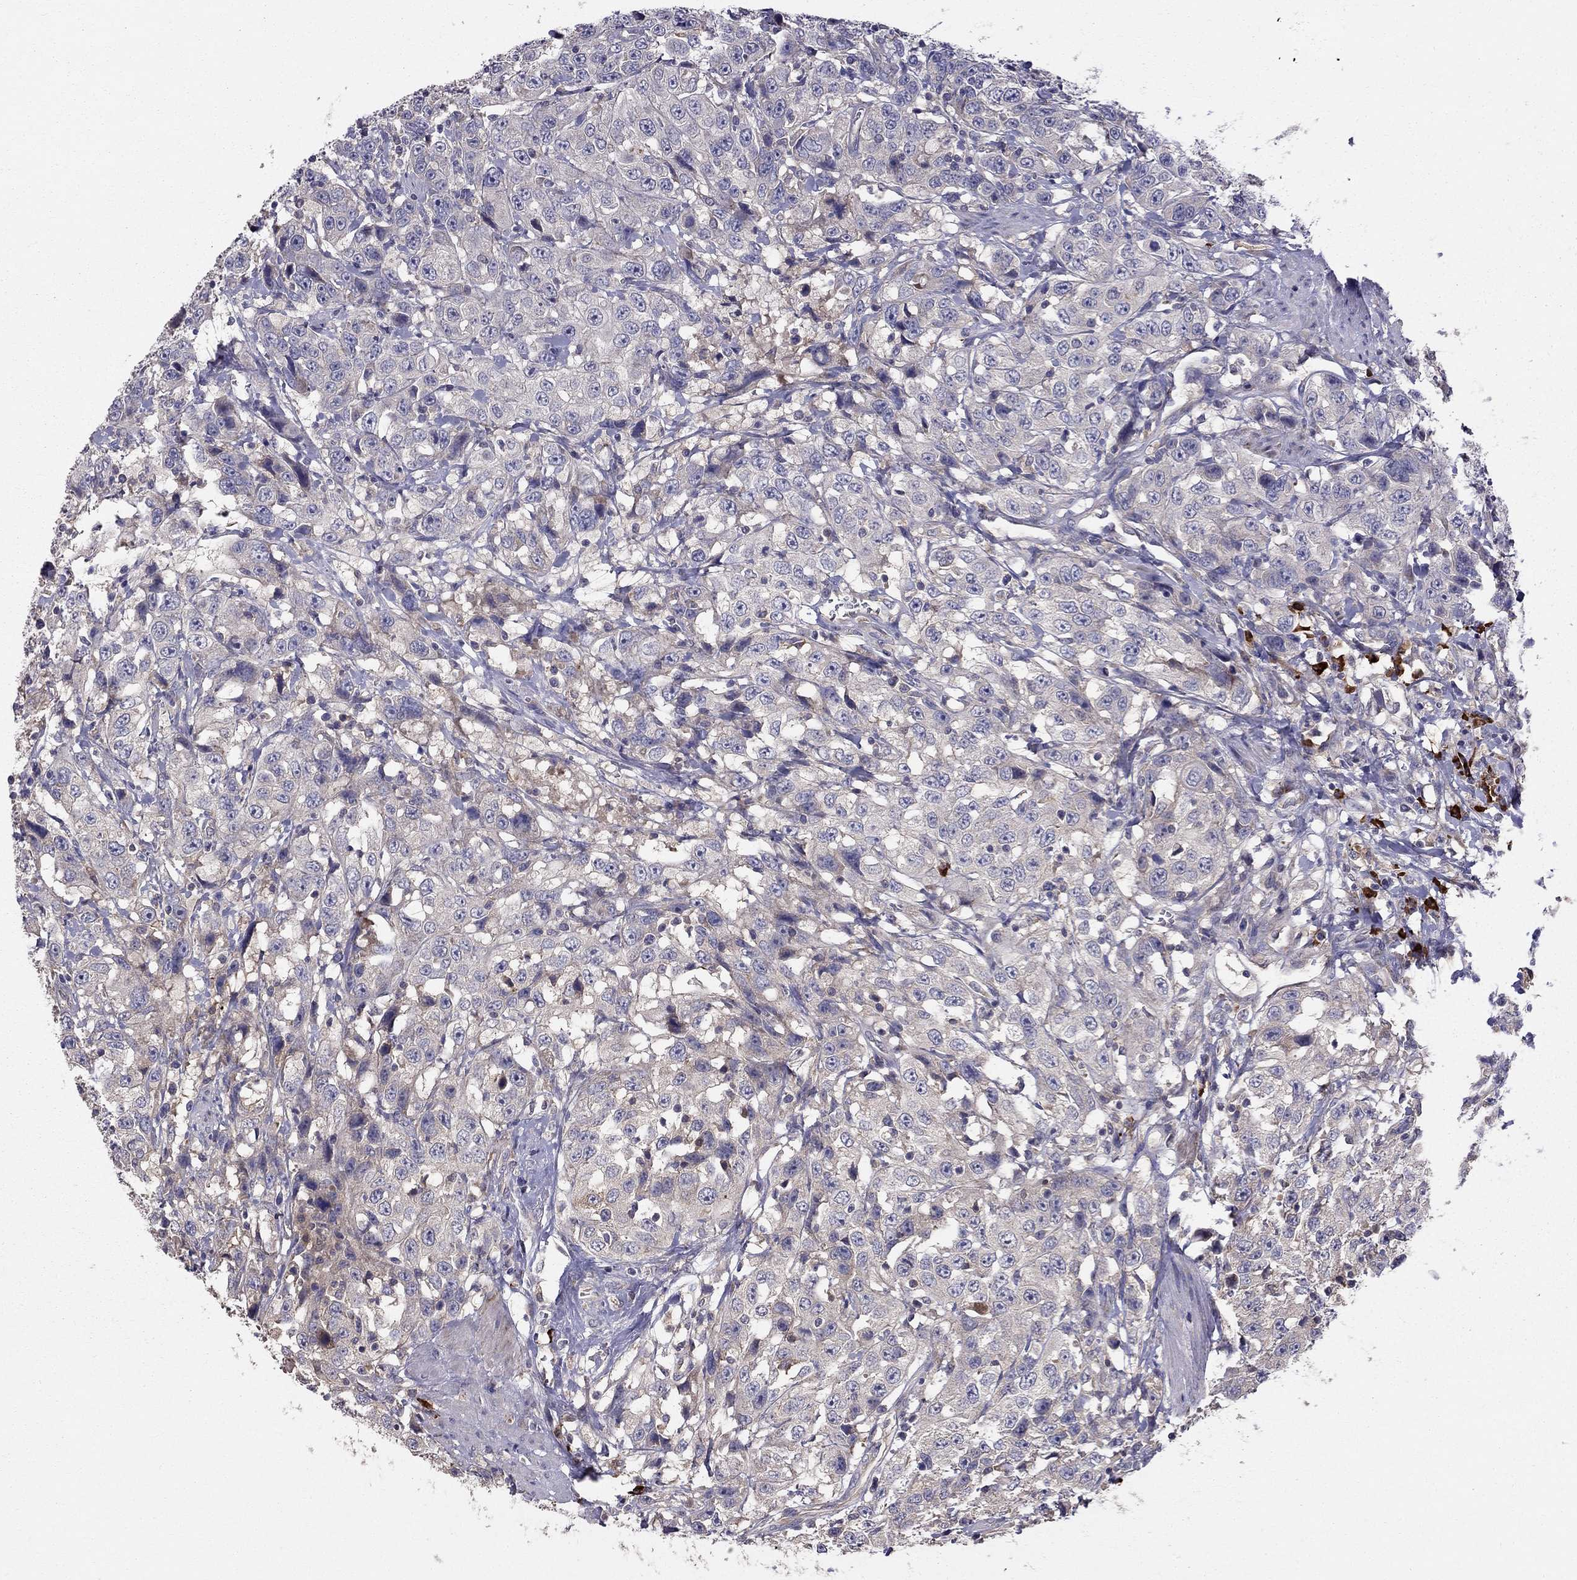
{"staining": {"intensity": "weak", "quantity": "25%-75%", "location": "cytoplasmic/membranous"}, "tissue": "urothelial cancer", "cell_type": "Tumor cells", "image_type": "cancer", "snomed": [{"axis": "morphology", "description": "Urothelial carcinoma, NOS"}, {"axis": "morphology", "description": "Urothelial carcinoma, High grade"}, {"axis": "topography", "description": "Urinary bladder"}], "caption": "Human transitional cell carcinoma stained with a protein marker displays weak staining in tumor cells.", "gene": "PIK3CG", "patient": {"sex": "female", "age": 73}}